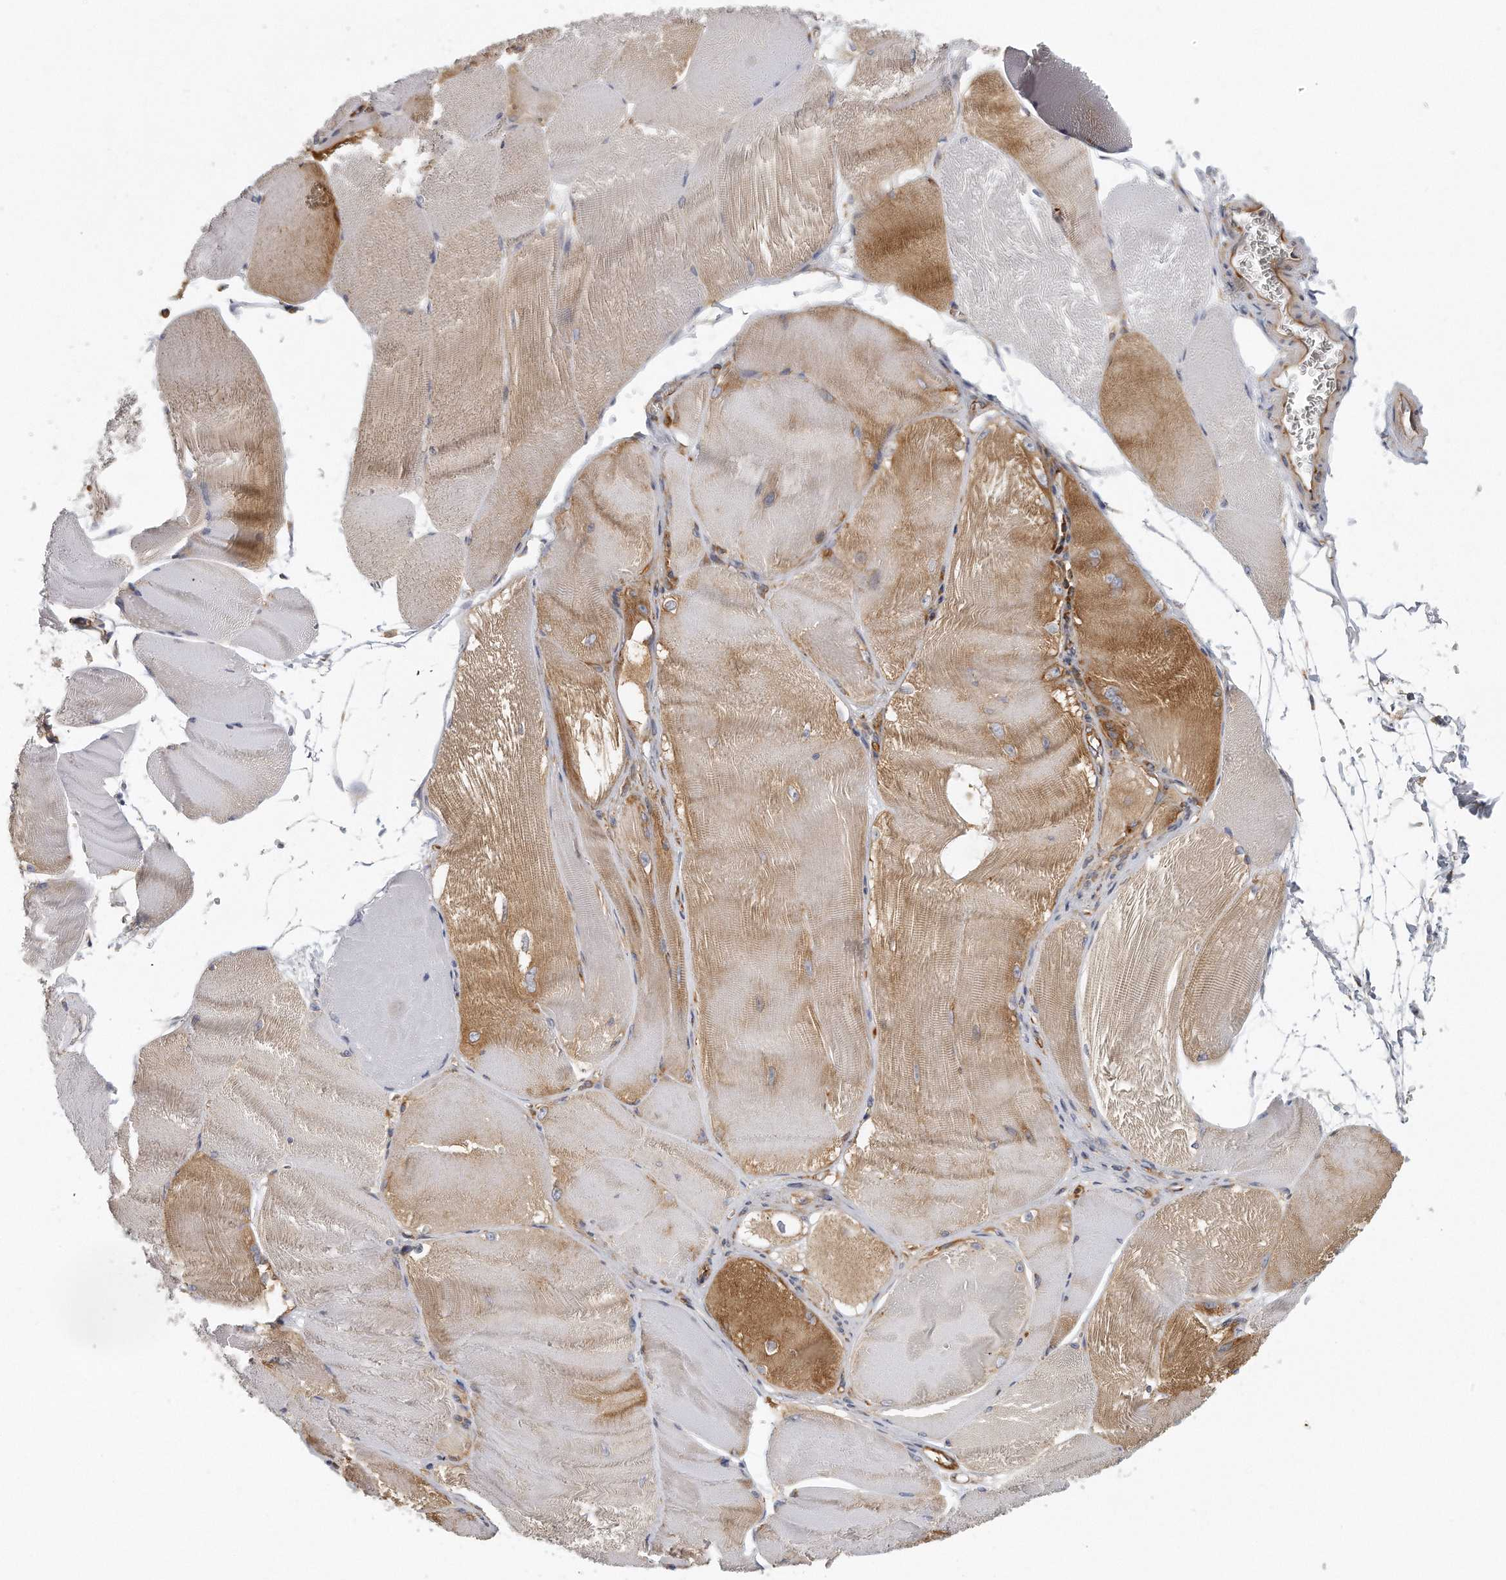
{"staining": {"intensity": "moderate", "quantity": "<25%", "location": "cytoplasmic/membranous"}, "tissue": "skeletal muscle", "cell_type": "Myocytes", "image_type": "normal", "snomed": [{"axis": "morphology", "description": "Normal tissue, NOS"}, {"axis": "morphology", "description": "Basal cell carcinoma"}, {"axis": "topography", "description": "Skeletal muscle"}], "caption": "IHC image of unremarkable skeletal muscle stained for a protein (brown), which exhibits low levels of moderate cytoplasmic/membranous positivity in approximately <25% of myocytes.", "gene": "EIF3I", "patient": {"sex": "female", "age": 64}}